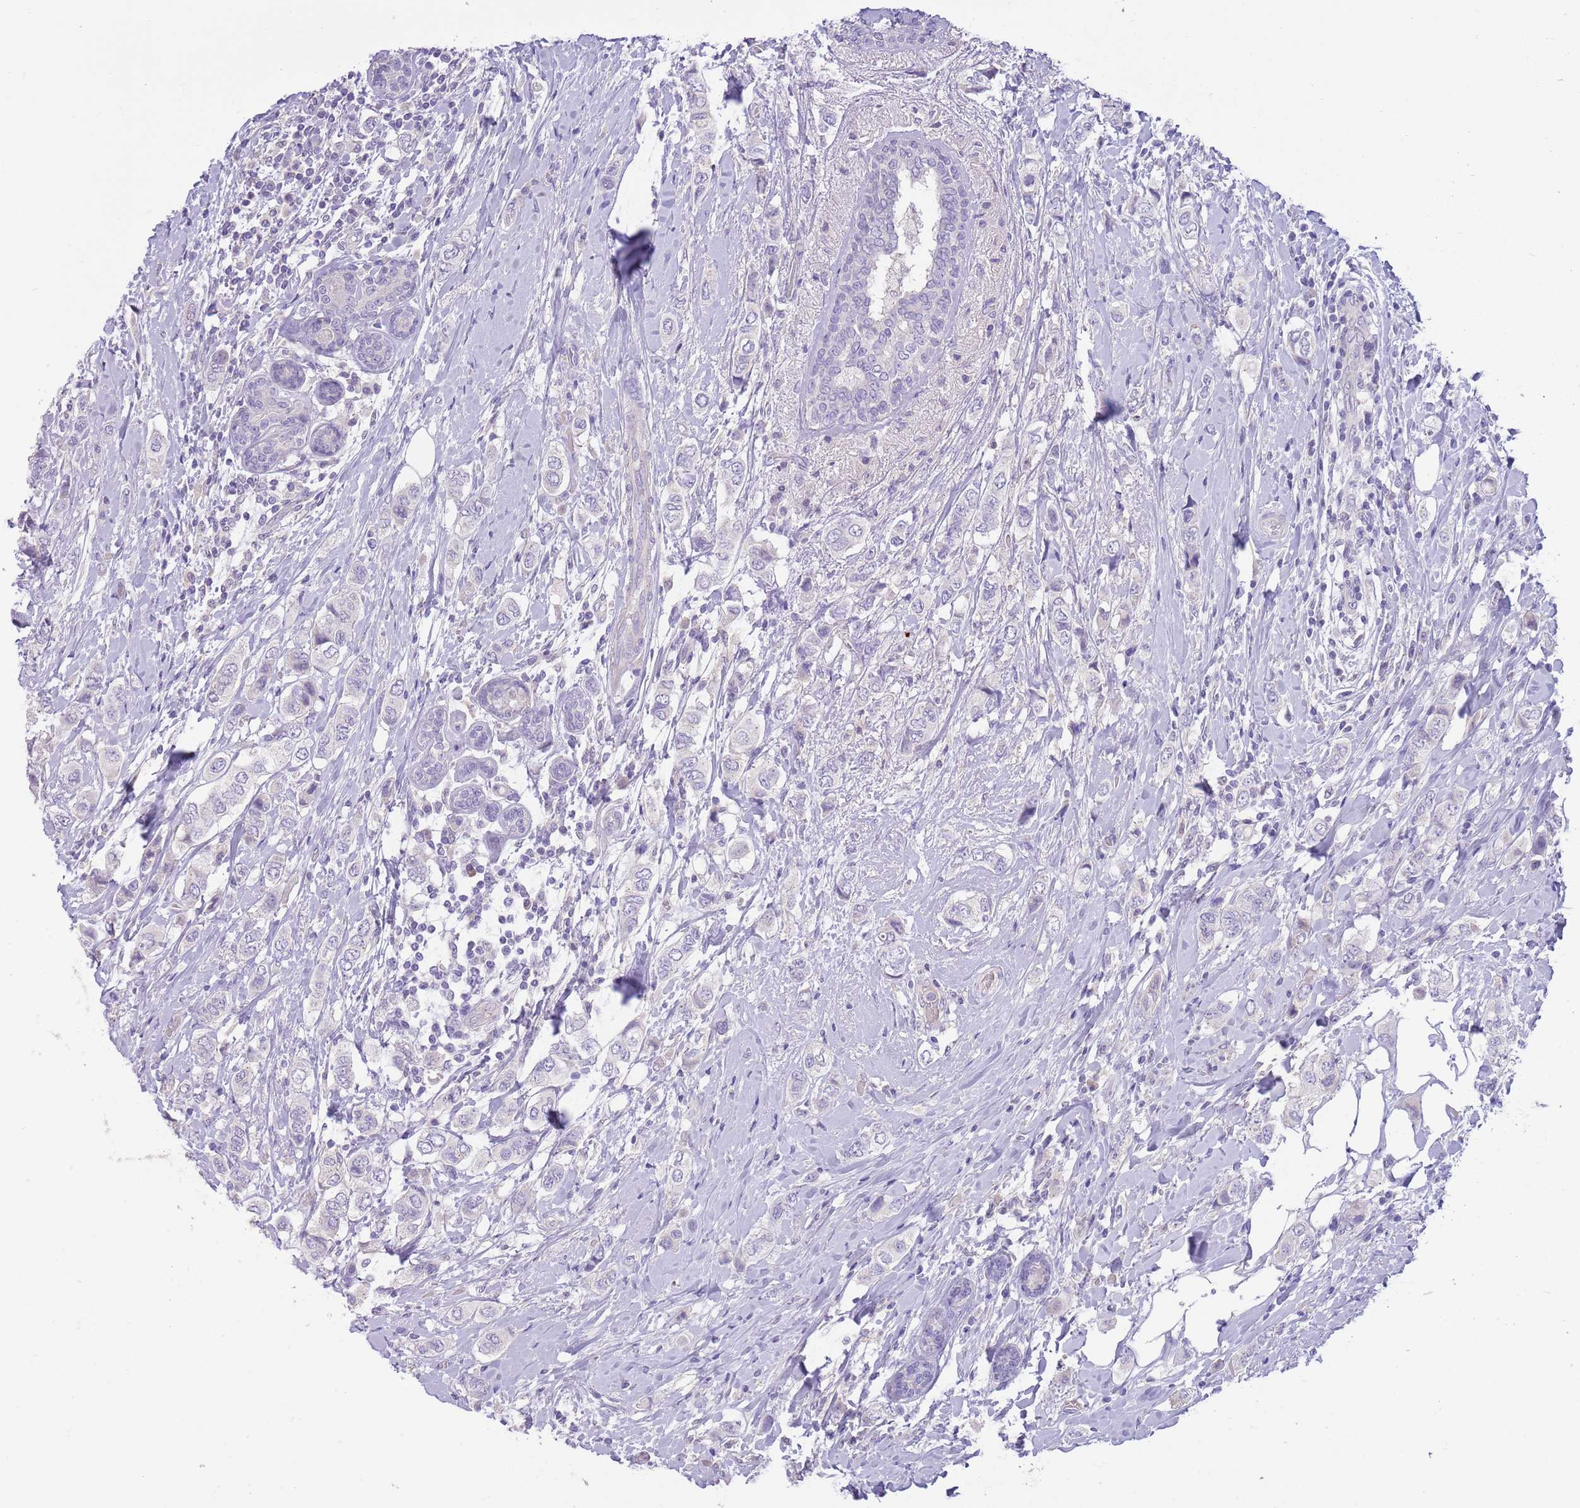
{"staining": {"intensity": "negative", "quantity": "none", "location": "none"}, "tissue": "breast cancer", "cell_type": "Tumor cells", "image_type": "cancer", "snomed": [{"axis": "morphology", "description": "Lobular carcinoma"}, {"axis": "topography", "description": "Breast"}], "caption": "This micrograph is of breast cancer stained with IHC to label a protein in brown with the nuclei are counter-stained blue. There is no staining in tumor cells.", "gene": "SFTPA1", "patient": {"sex": "female", "age": 51}}